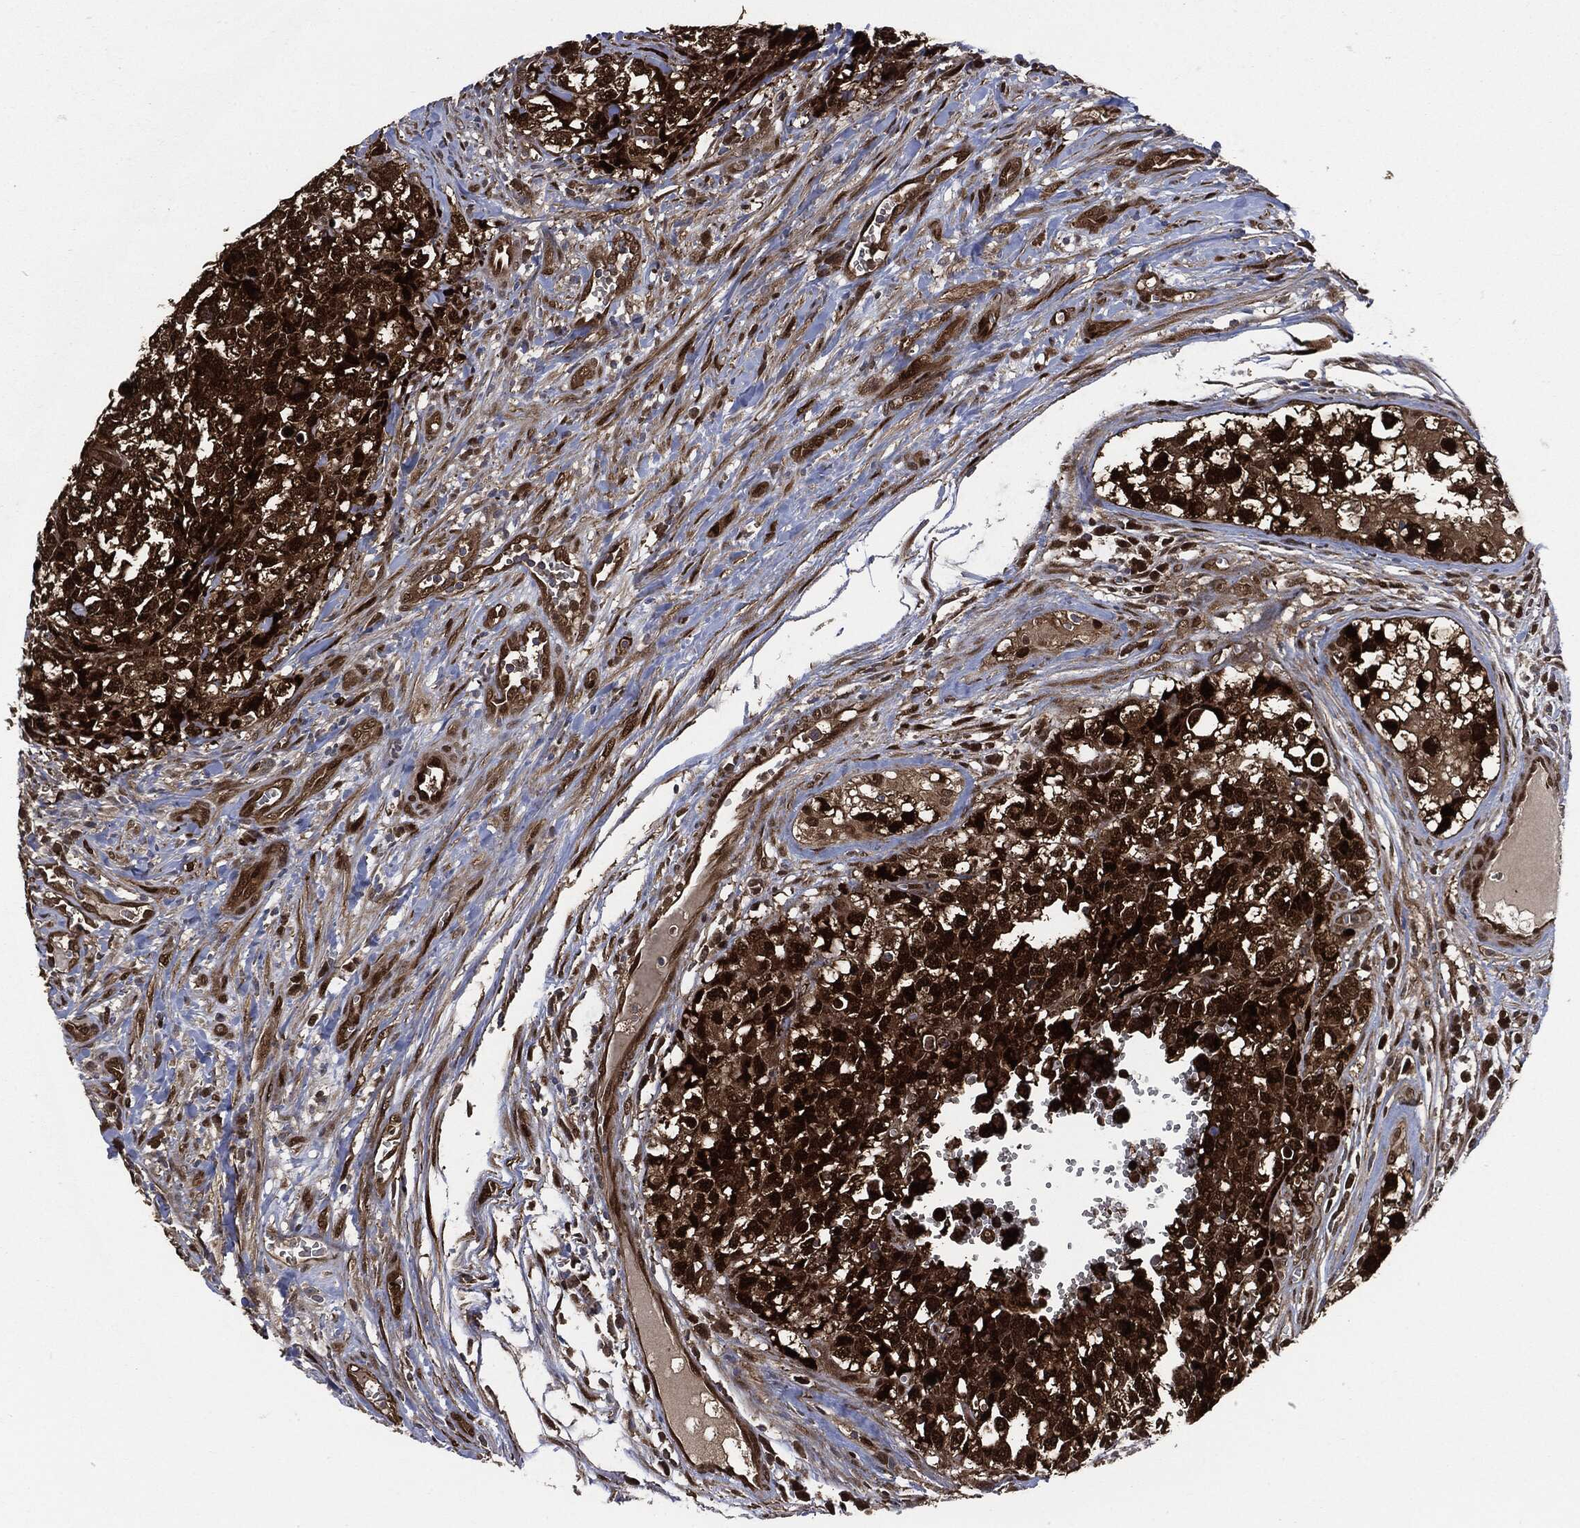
{"staining": {"intensity": "strong", "quantity": ">75%", "location": "cytoplasmic/membranous,nuclear"}, "tissue": "testis cancer", "cell_type": "Tumor cells", "image_type": "cancer", "snomed": [{"axis": "morphology", "description": "Carcinoma, Embryonal, NOS"}, {"axis": "topography", "description": "Testis"}], "caption": "Immunohistochemical staining of human testis cancer (embryonal carcinoma) exhibits high levels of strong cytoplasmic/membranous and nuclear protein positivity in approximately >75% of tumor cells.", "gene": "DCTN1", "patient": {"sex": "male", "age": 23}}